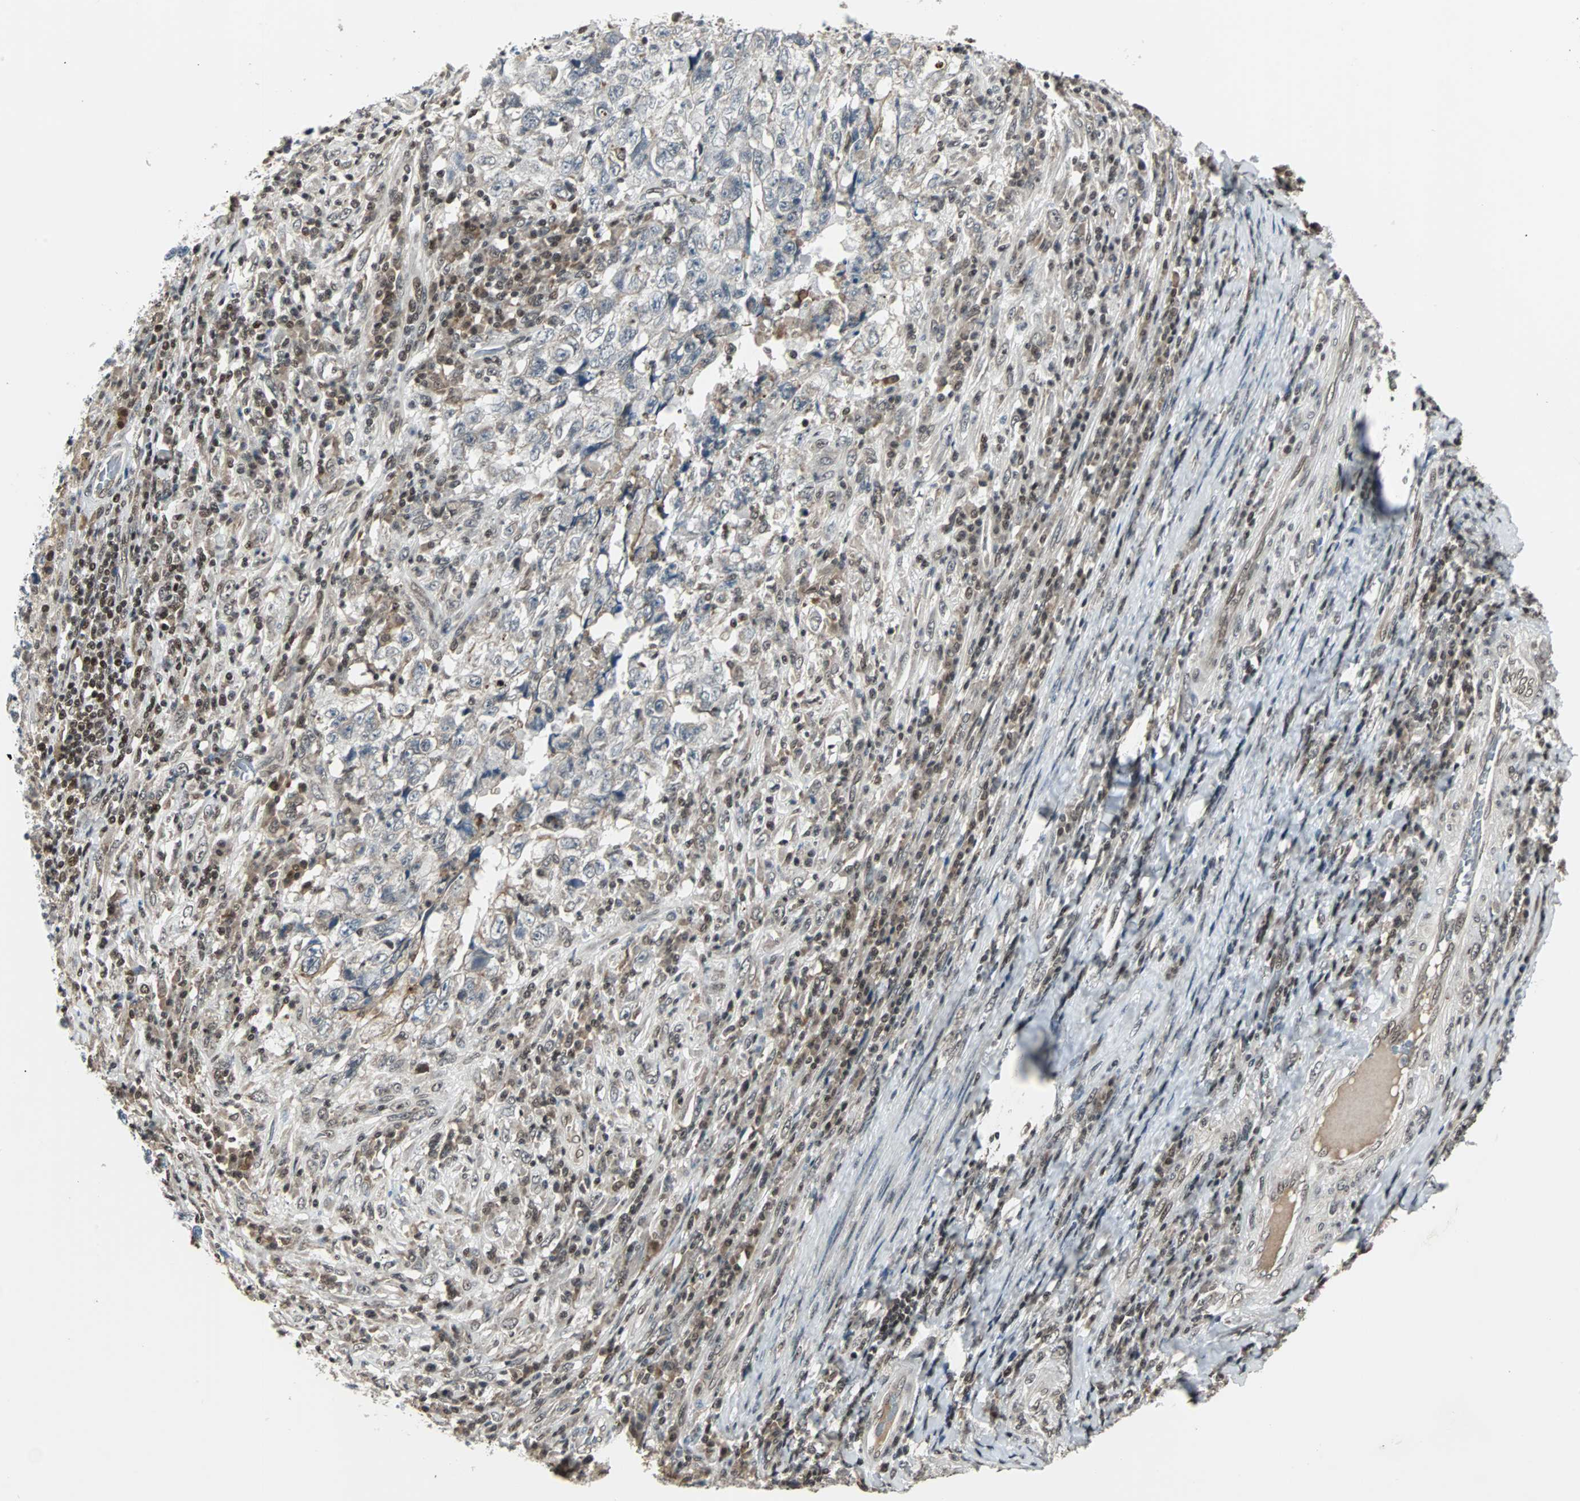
{"staining": {"intensity": "negative", "quantity": "none", "location": "none"}, "tissue": "testis cancer", "cell_type": "Tumor cells", "image_type": "cancer", "snomed": [{"axis": "morphology", "description": "Necrosis, NOS"}, {"axis": "morphology", "description": "Carcinoma, Embryonal, NOS"}, {"axis": "topography", "description": "Testis"}], "caption": "High magnification brightfield microscopy of embryonal carcinoma (testis) stained with DAB (brown) and counterstained with hematoxylin (blue): tumor cells show no significant expression.", "gene": "TERF2IP", "patient": {"sex": "male", "age": 19}}